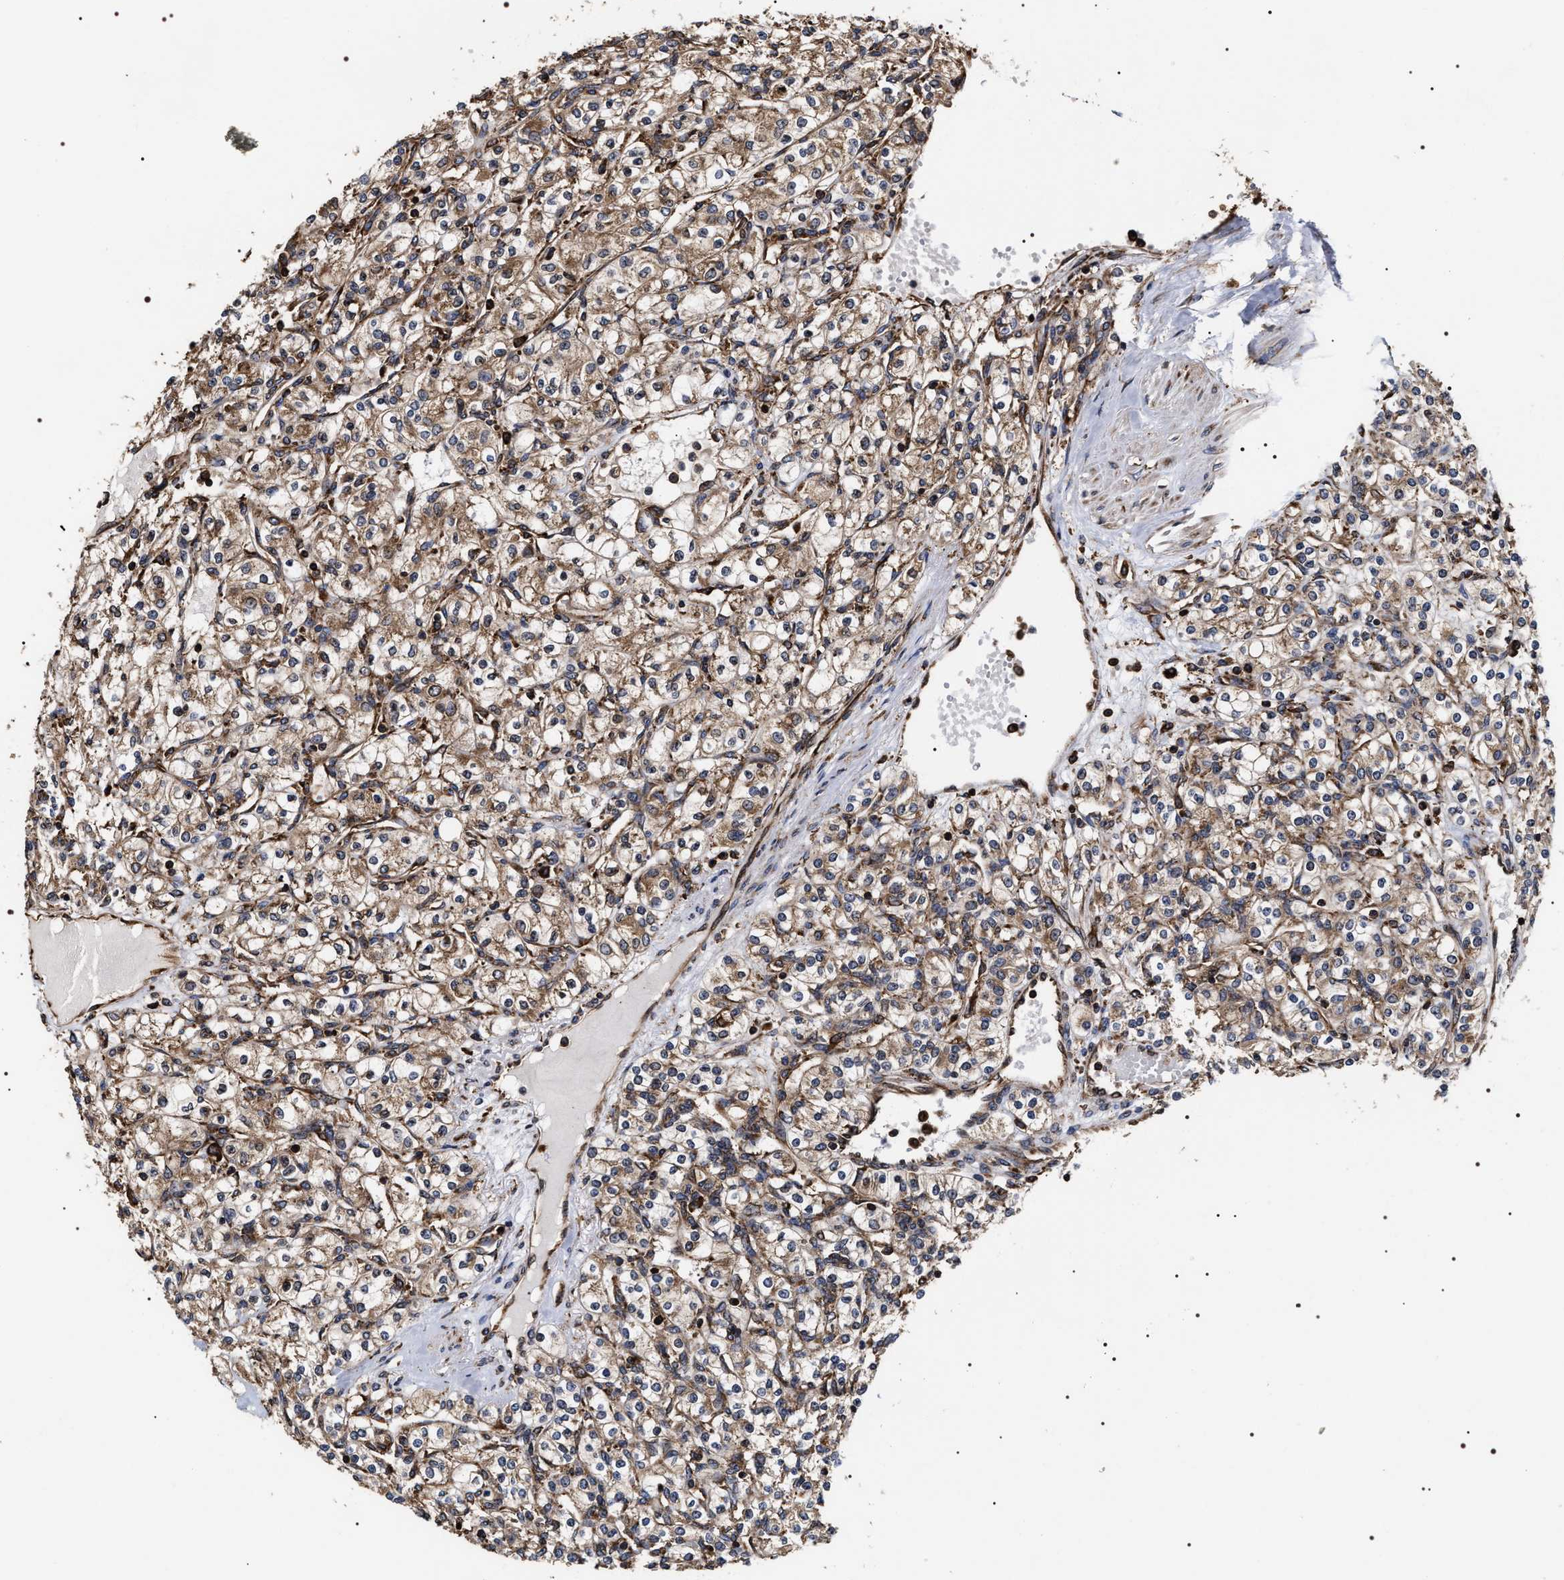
{"staining": {"intensity": "moderate", "quantity": ">75%", "location": "cytoplasmic/membranous"}, "tissue": "renal cancer", "cell_type": "Tumor cells", "image_type": "cancer", "snomed": [{"axis": "morphology", "description": "Adenocarcinoma, NOS"}, {"axis": "topography", "description": "Kidney"}], "caption": "Renal adenocarcinoma tissue shows moderate cytoplasmic/membranous positivity in approximately >75% of tumor cells, visualized by immunohistochemistry.", "gene": "SERBP1", "patient": {"sex": "male", "age": 77}}